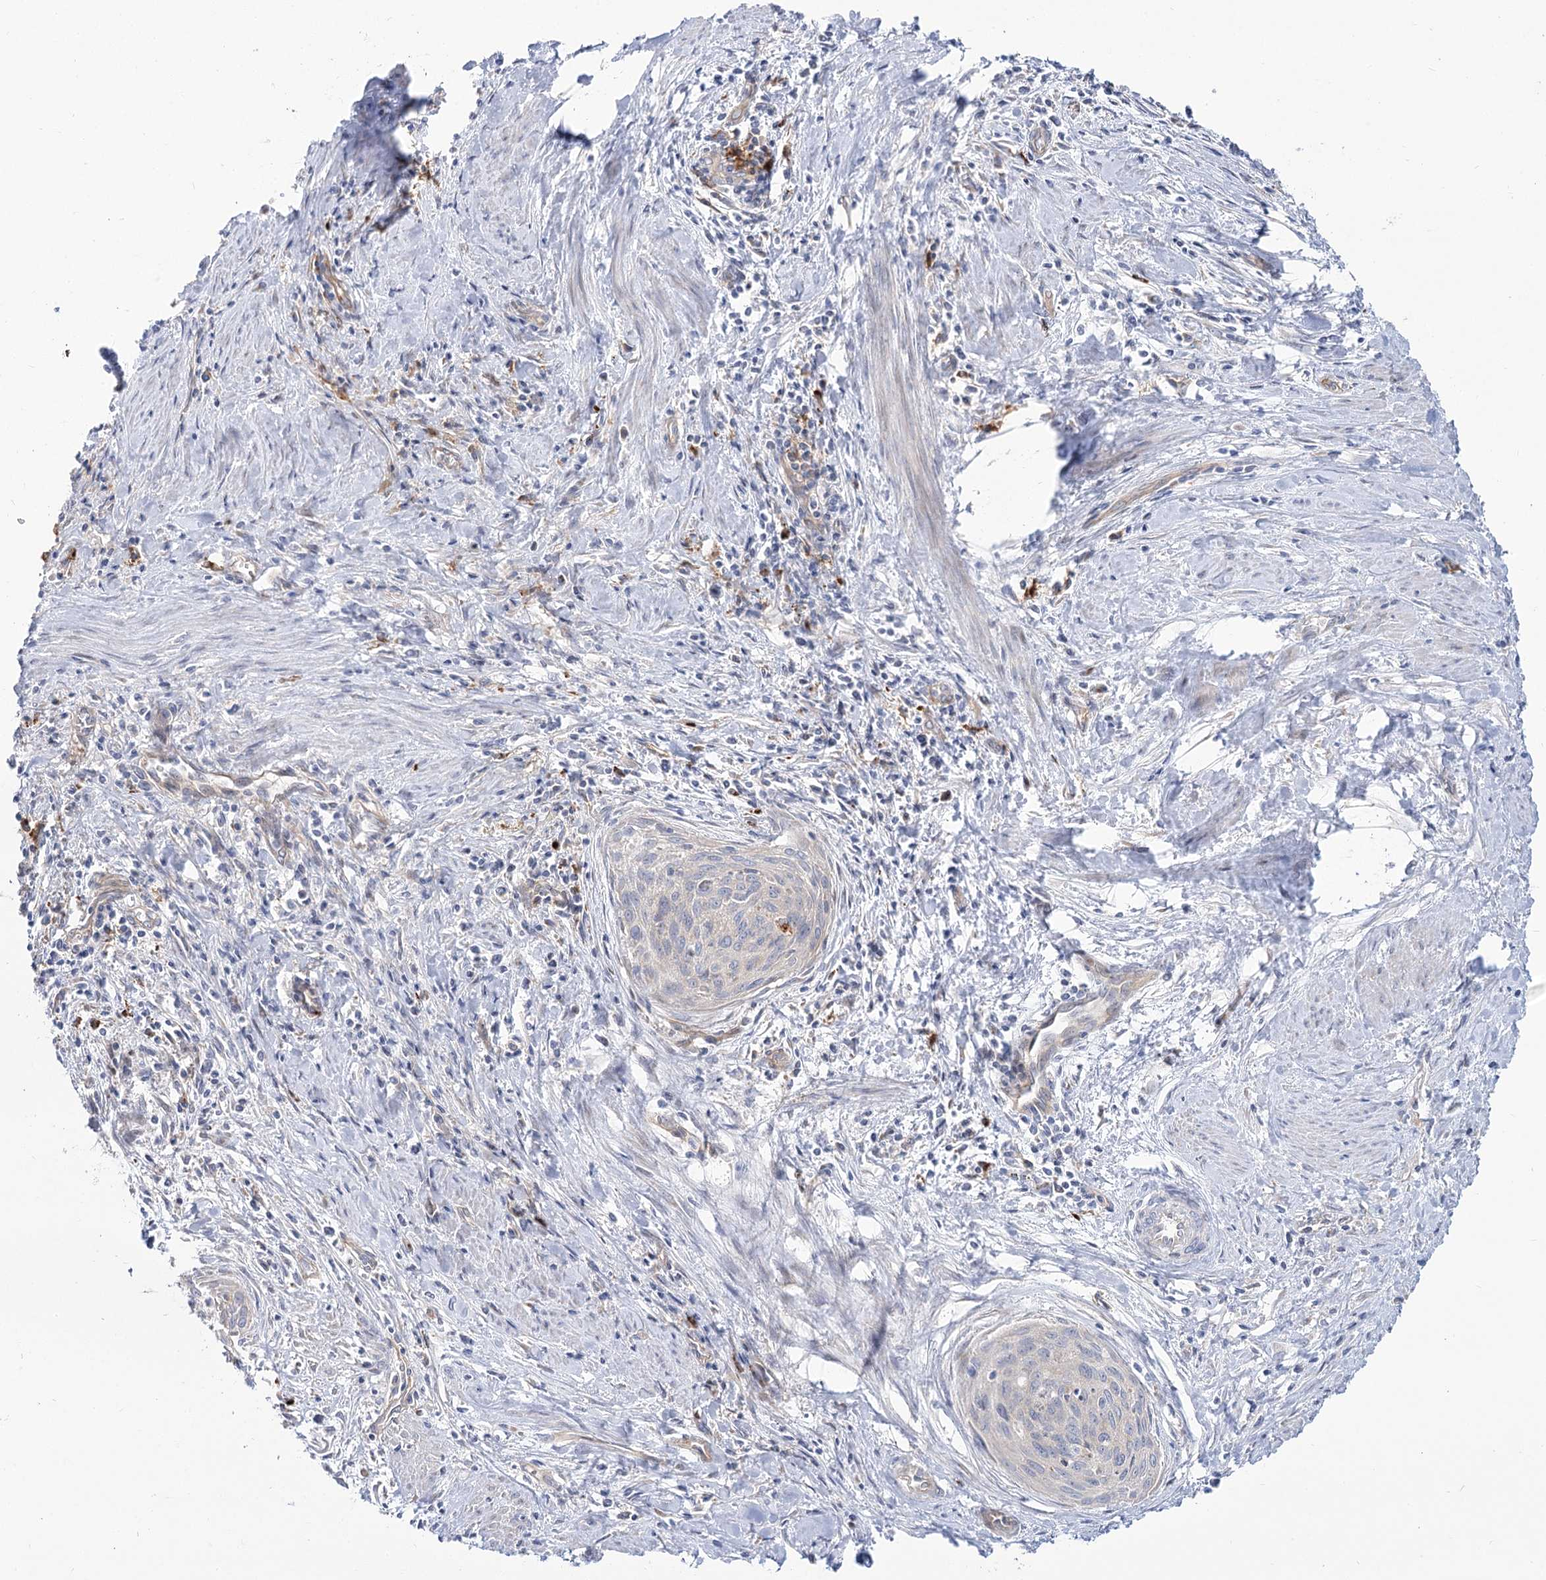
{"staining": {"intensity": "negative", "quantity": "none", "location": "none"}, "tissue": "cervical cancer", "cell_type": "Tumor cells", "image_type": "cancer", "snomed": [{"axis": "morphology", "description": "Squamous cell carcinoma, NOS"}, {"axis": "topography", "description": "Cervix"}], "caption": "Tumor cells show no significant expression in cervical squamous cell carcinoma.", "gene": "SUOX", "patient": {"sex": "female", "age": 55}}